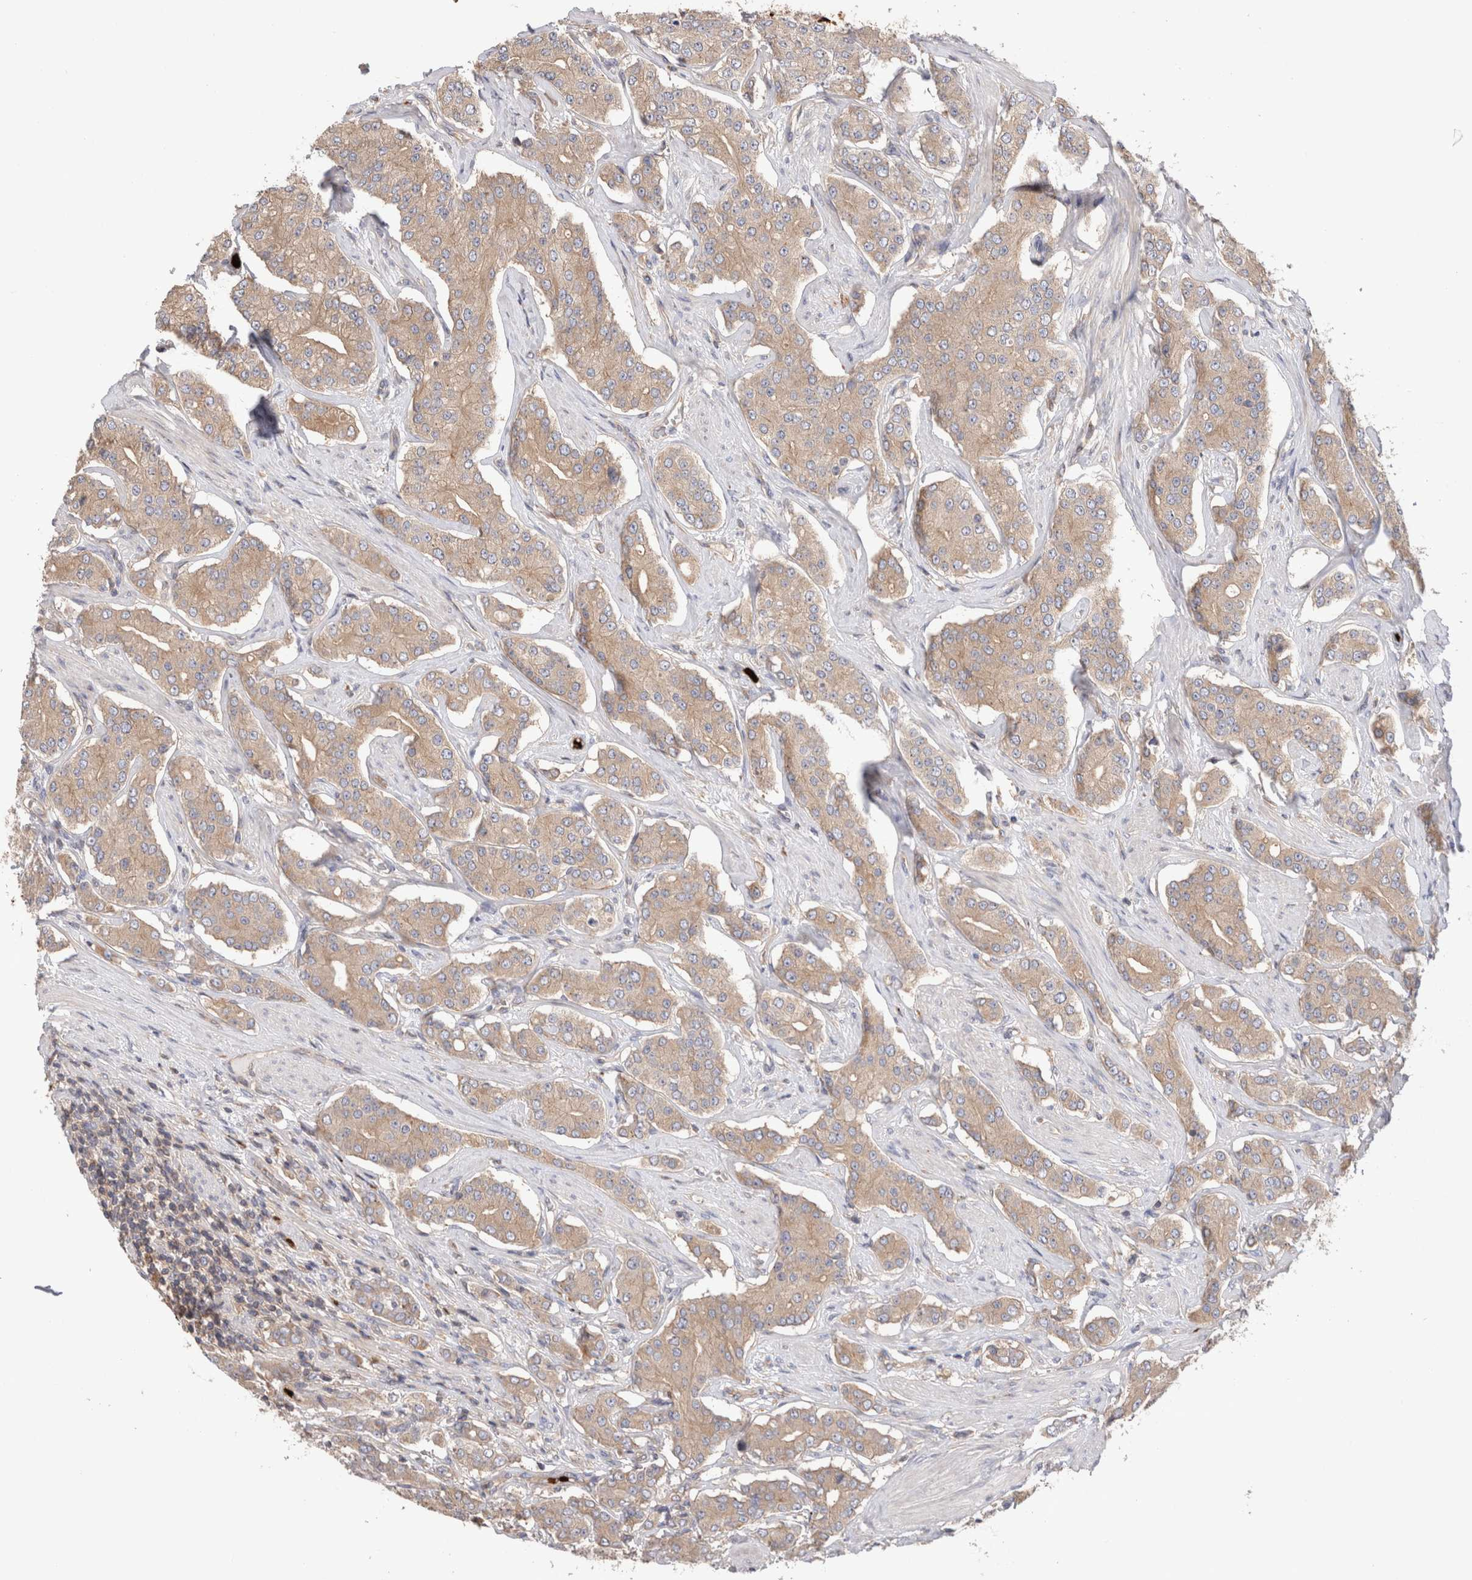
{"staining": {"intensity": "weak", "quantity": ">75%", "location": "cytoplasmic/membranous"}, "tissue": "prostate cancer", "cell_type": "Tumor cells", "image_type": "cancer", "snomed": [{"axis": "morphology", "description": "Adenocarcinoma, High grade"}, {"axis": "topography", "description": "Prostate"}], "caption": "Prostate cancer (adenocarcinoma (high-grade)) was stained to show a protein in brown. There is low levels of weak cytoplasmic/membranous positivity in approximately >75% of tumor cells.", "gene": "NXT2", "patient": {"sex": "male", "age": 71}}